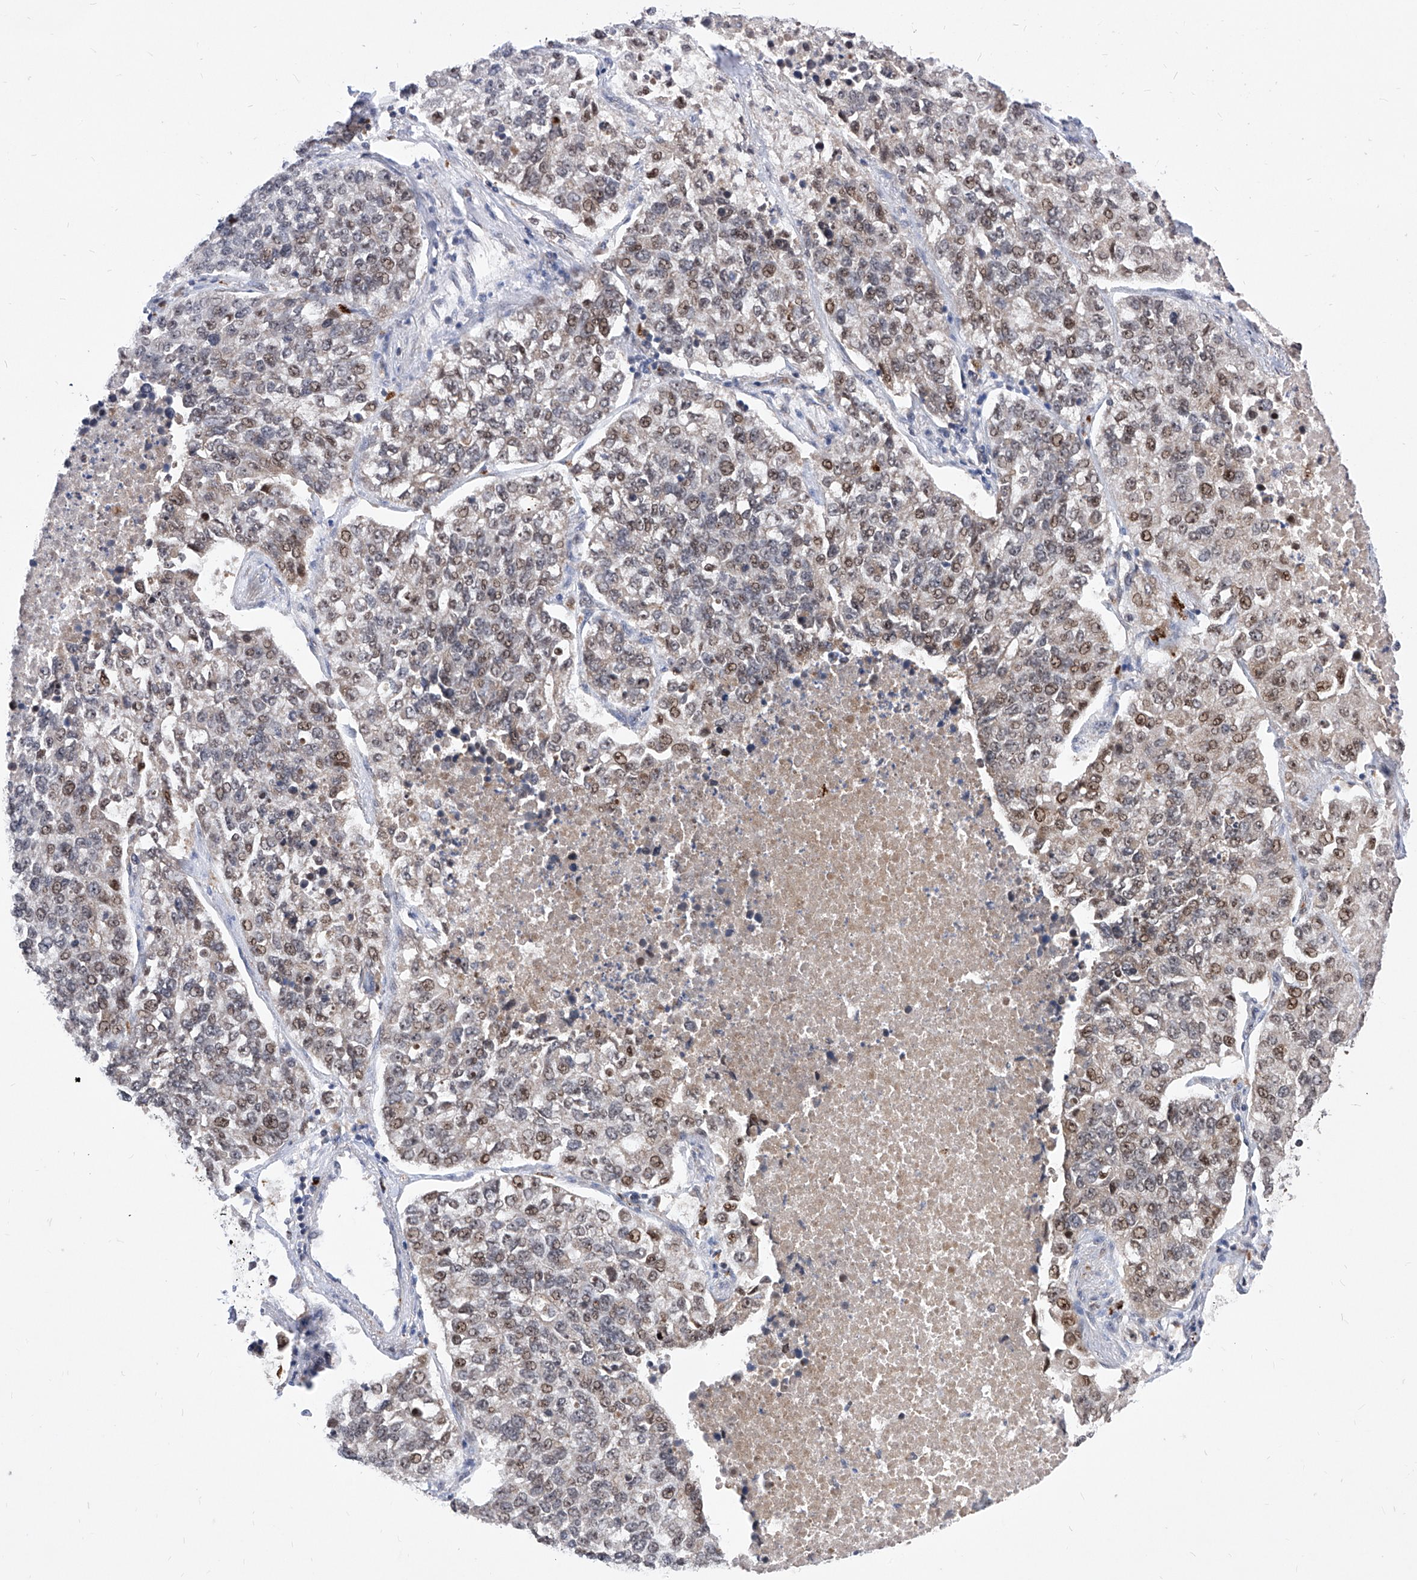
{"staining": {"intensity": "weak", "quantity": "25%-75%", "location": "nuclear"}, "tissue": "lung cancer", "cell_type": "Tumor cells", "image_type": "cancer", "snomed": [{"axis": "morphology", "description": "Adenocarcinoma, NOS"}, {"axis": "topography", "description": "Lung"}], "caption": "Human lung cancer (adenocarcinoma) stained with a protein marker reveals weak staining in tumor cells.", "gene": "LGR4", "patient": {"sex": "male", "age": 49}}